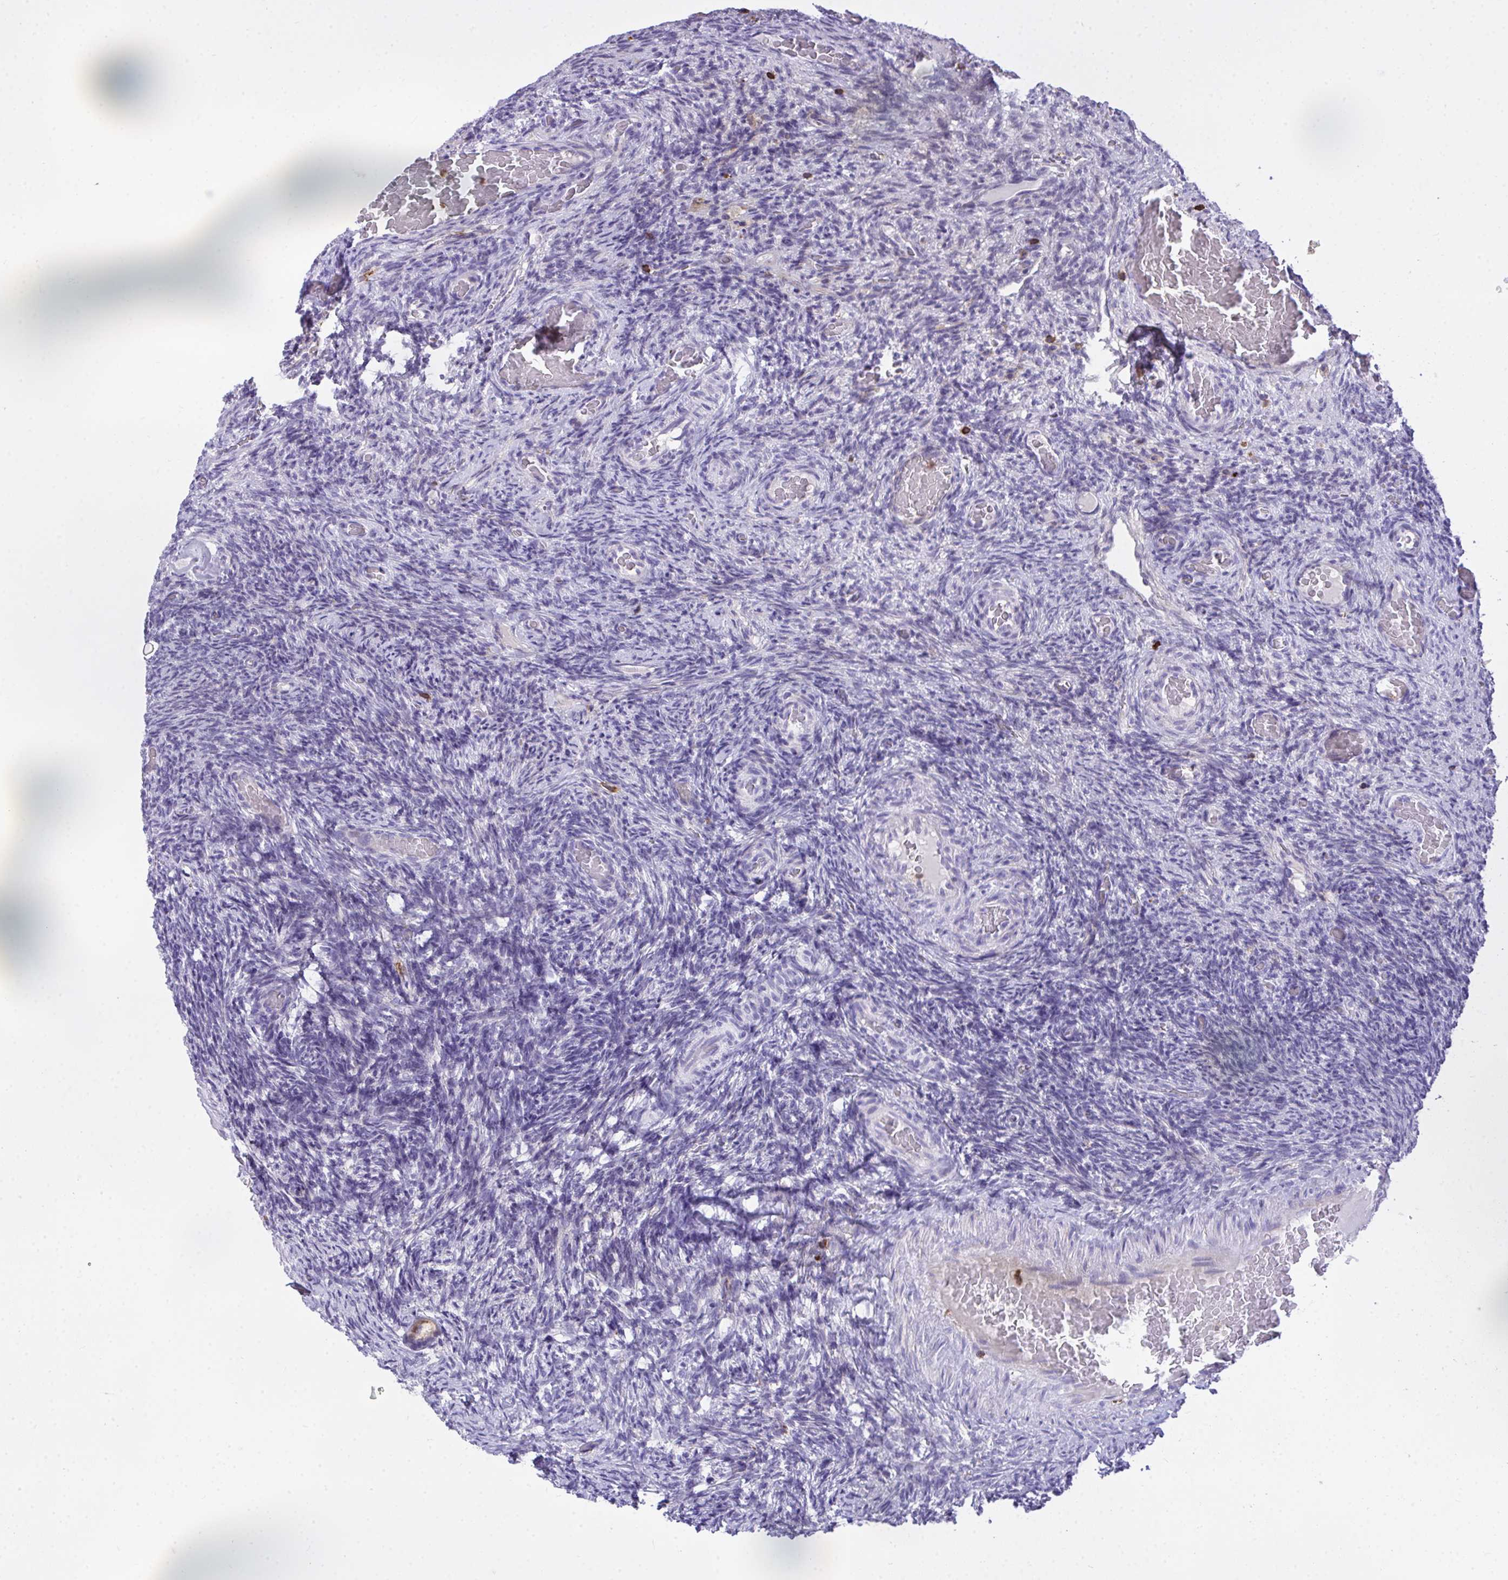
{"staining": {"intensity": "negative", "quantity": "none", "location": "none"}, "tissue": "ovary", "cell_type": "Ovarian stroma cells", "image_type": "normal", "snomed": [{"axis": "morphology", "description": "Normal tissue, NOS"}, {"axis": "topography", "description": "Ovary"}], "caption": "A high-resolution micrograph shows immunohistochemistry (IHC) staining of unremarkable ovary, which exhibits no significant staining in ovarian stroma cells. Nuclei are stained in blue.", "gene": "AP5M1", "patient": {"sex": "female", "age": 34}}